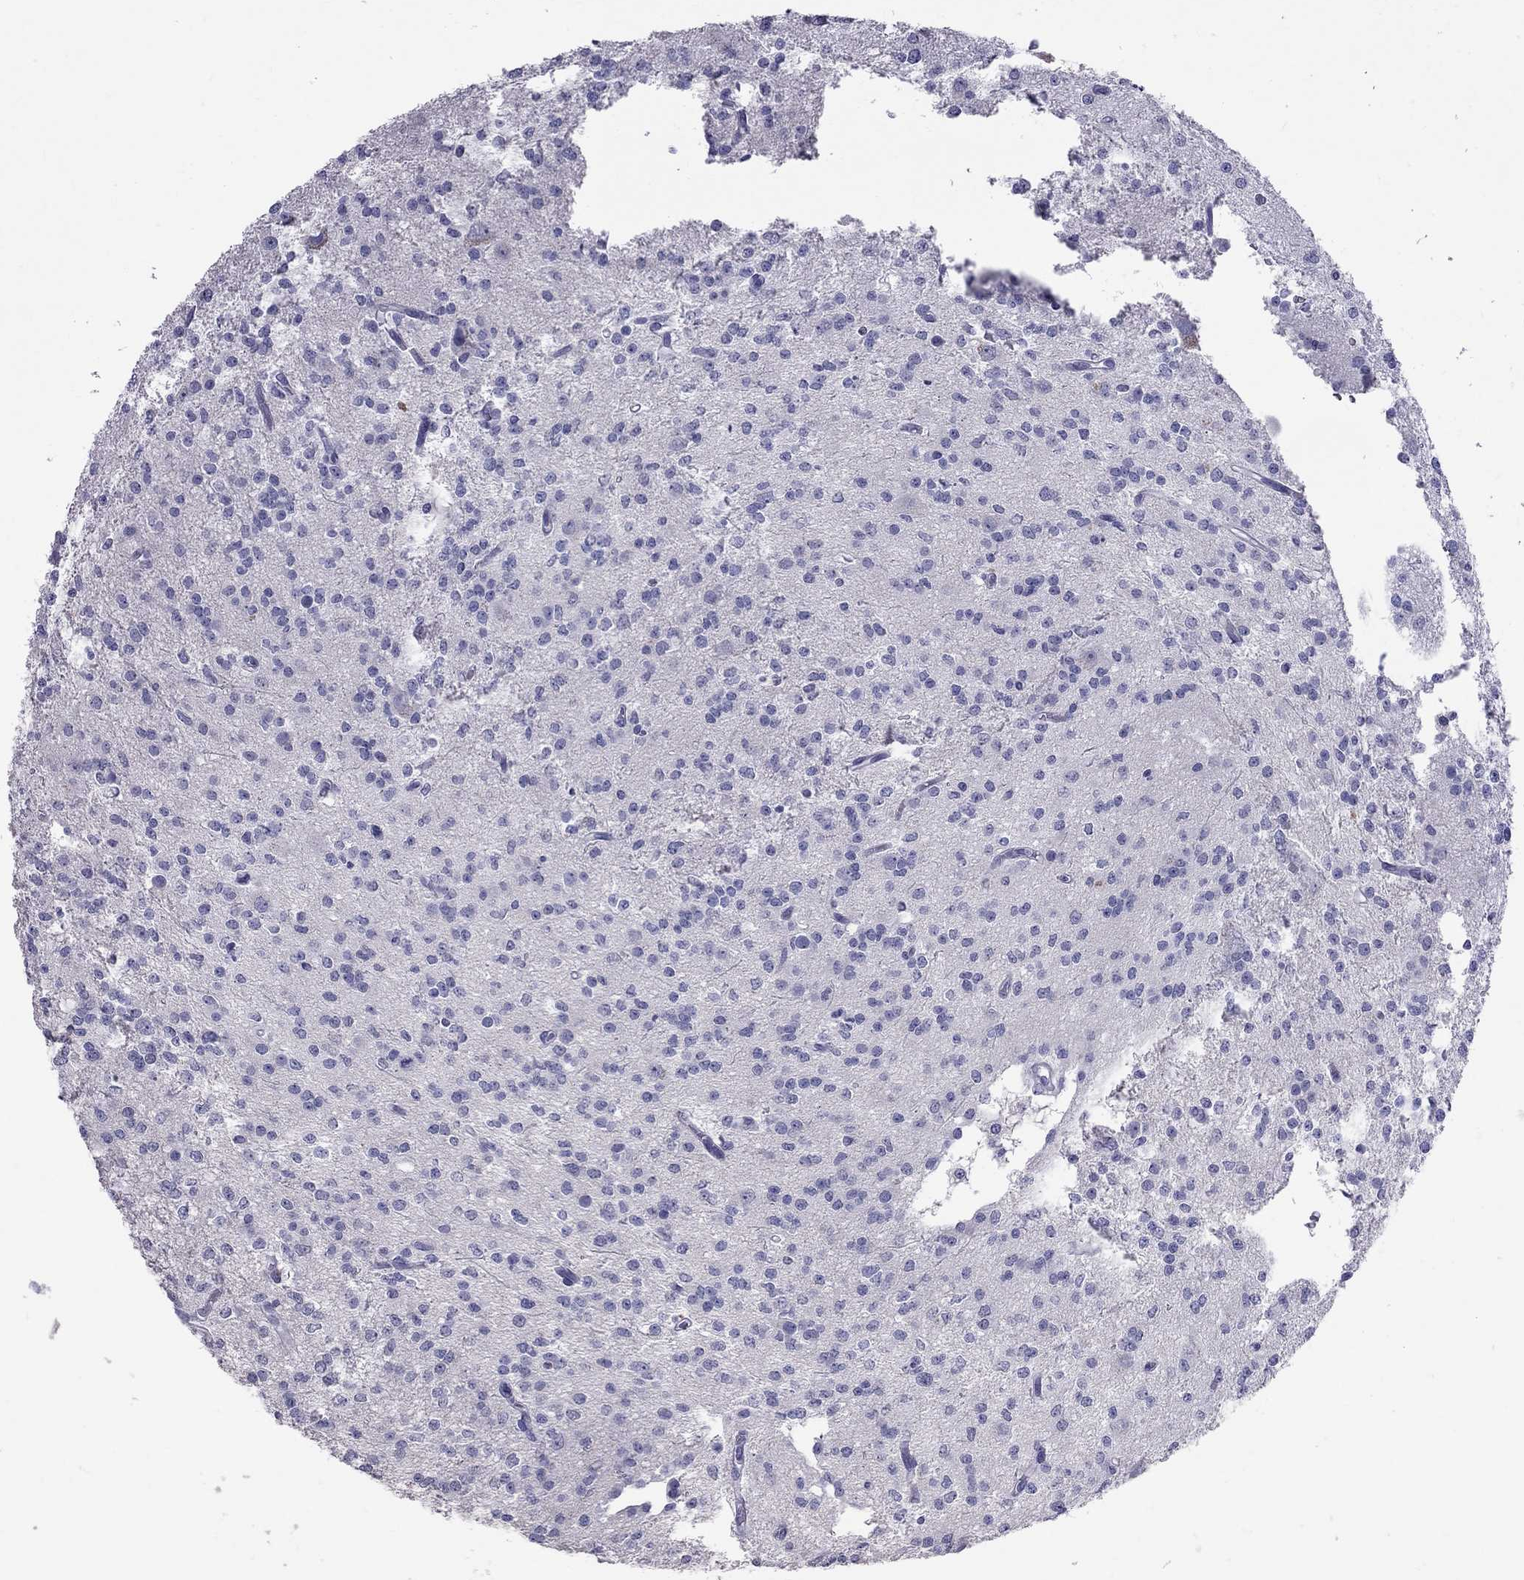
{"staining": {"intensity": "negative", "quantity": "none", "location": "none"}, "tissue": "glioma", "cell_type": "Tumor cells", "image_type": "cancer", "snomed": [{"axis": "morphology", "description": "Glioma, malignant, Low grade"}, {"axis": "topography", "description": "Brain"}], "caption": "This is an immunohistochemistry photomicrograph of human malignant glioma (low-grade). There is no positivity in tumor cells.", "gene": "CFAP91", "patient": {"sex": "male", "age": 27}}